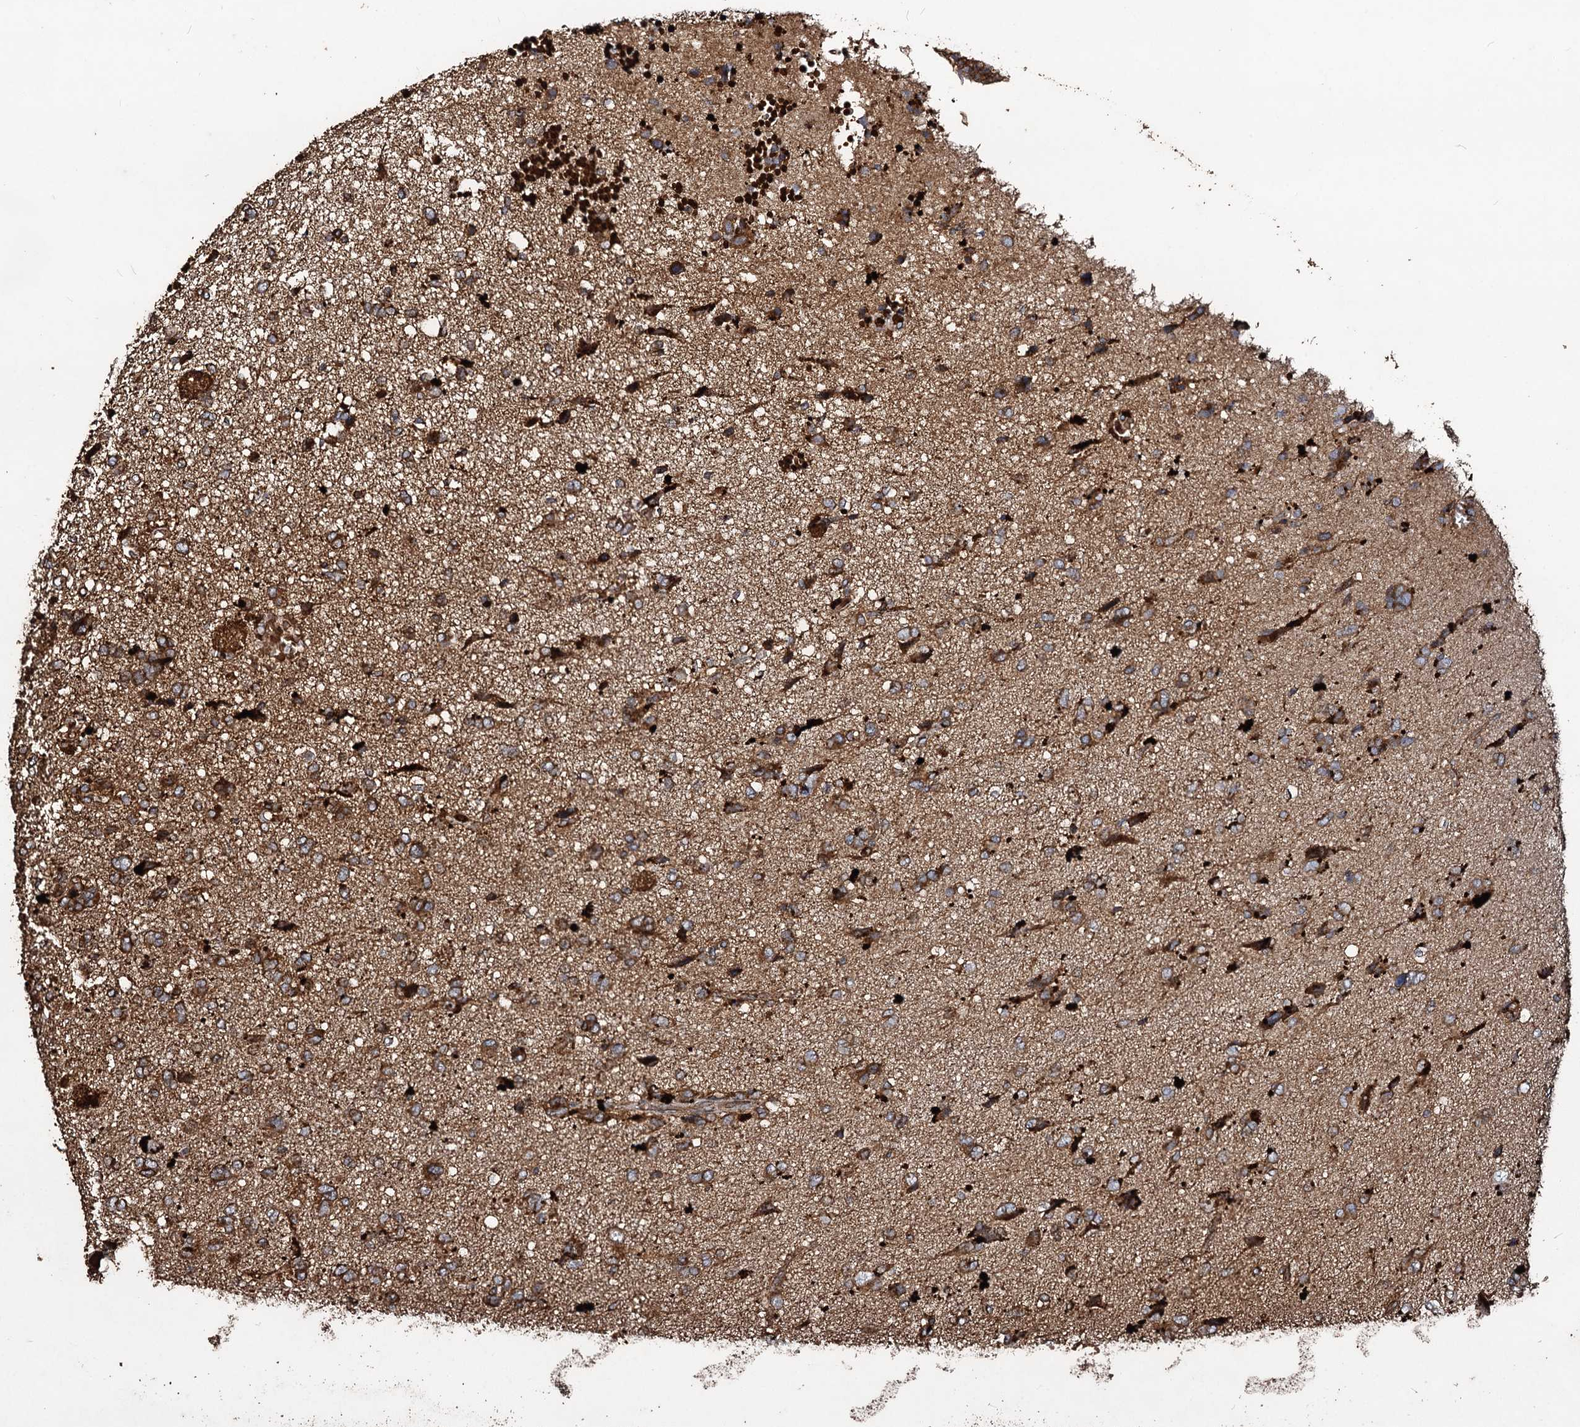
{"staining": {"intensity": "moderate", "quantity": ">75%", "location": "cytoplasmic/membranous"}, "tissue": "glioma", "cell_type": "Tumor cells", "image_type": "cancer", "snomed": [{"axis": "morphology", "description": "Glioma, malignant, High grade"}, {"axis": "topography", "description": "Brain"}], "caption": "Immunohistochemical staining of glioma reveals moderate cytoplasmic/membranous protein staining in about >75% of tumor cells.", "gene": "NOTCH2NLA", "patient": {"sex": "female", "age": 59}}